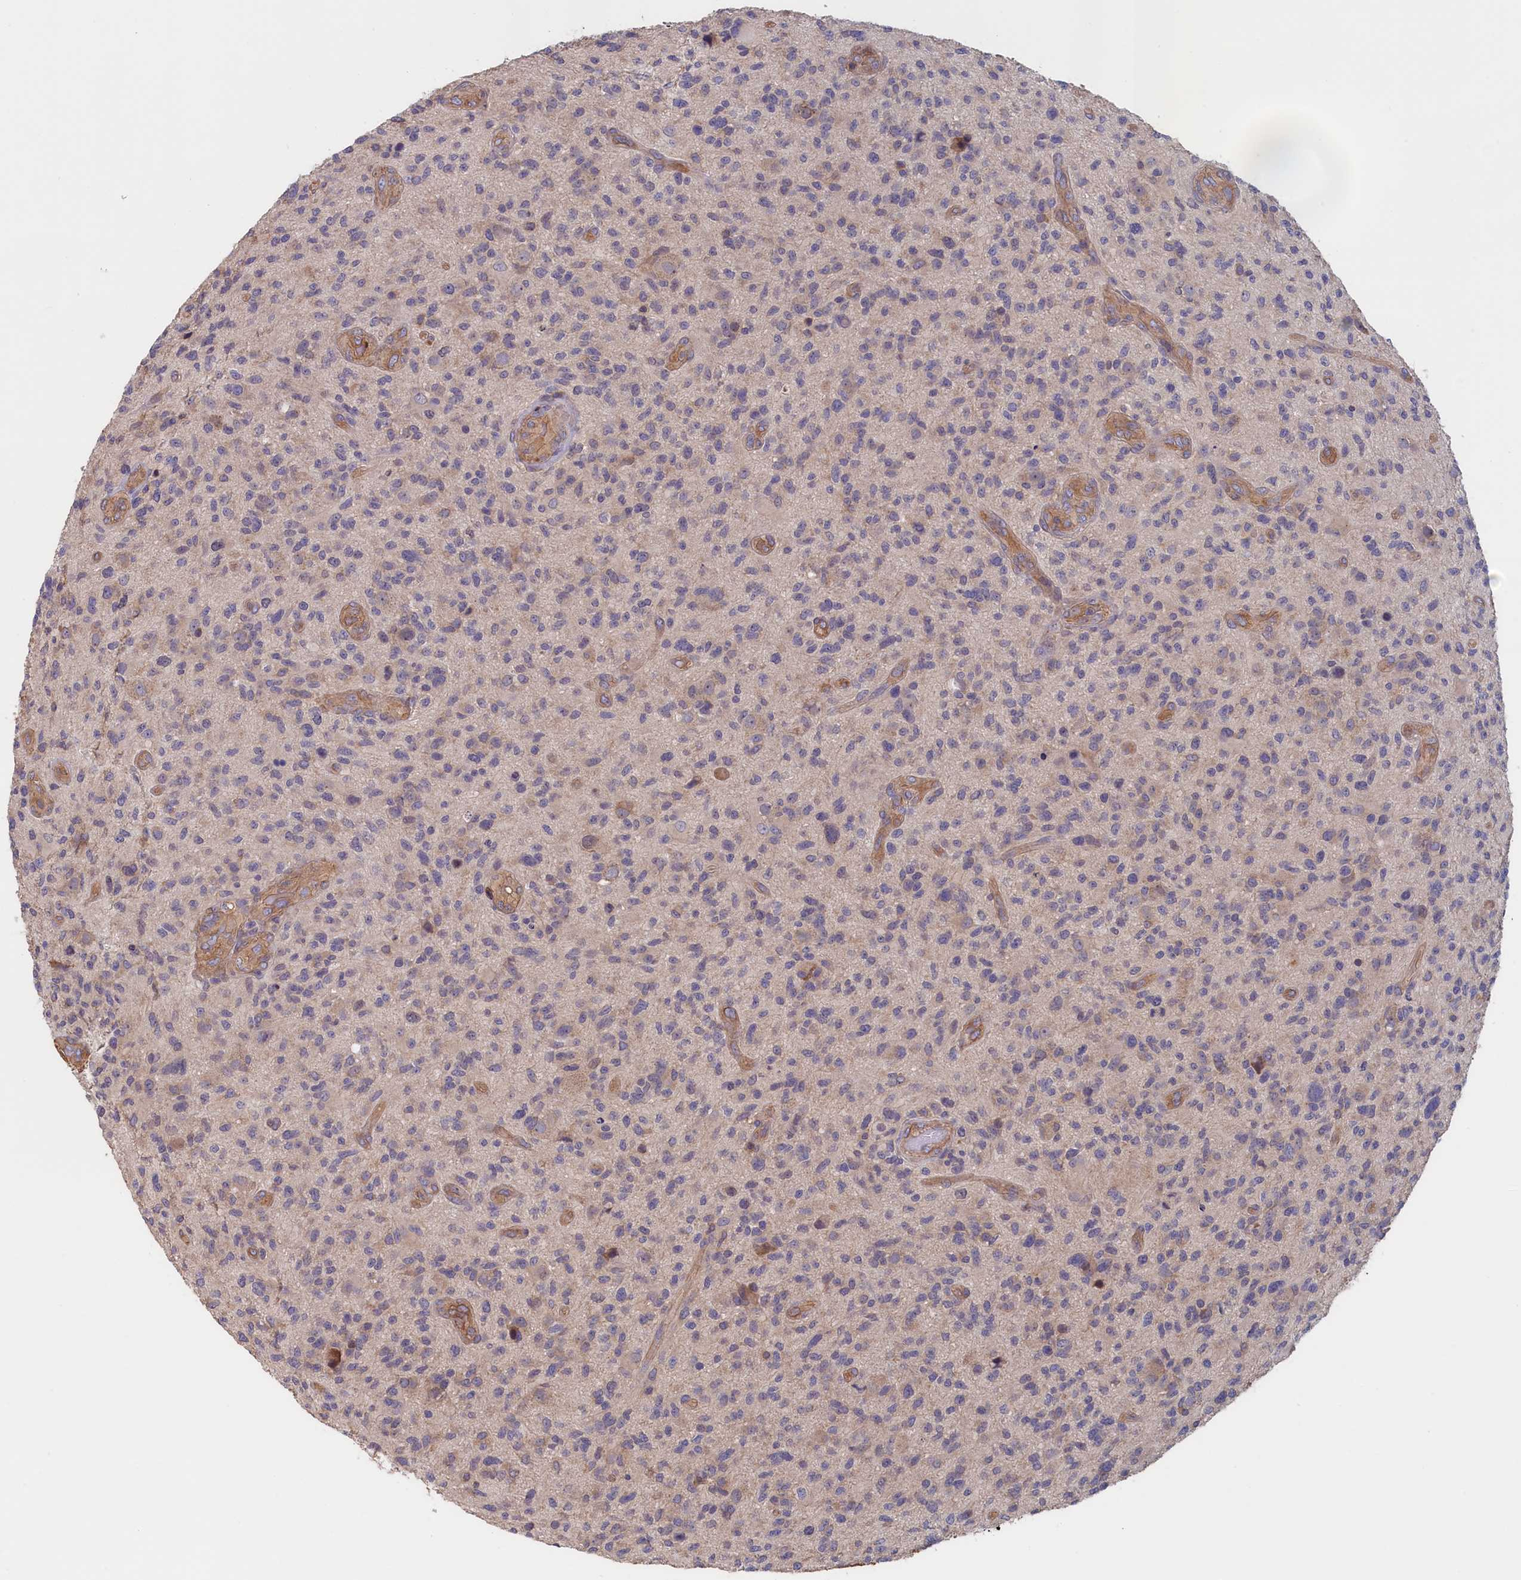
{"staining": {"intensity": "negative", "quantity": "none", "location": "none"}, "tissue": "glioma", "cell_type": "Tumor cells", "image_type": "cancer", "snomed": [{"axis": "morphology", "description": "Glioma, malignant, High grade"}, {"axis": "topography", "description": "Brain"}], "caption": "High power microscopy histopathology image of an IHC micrograph of malignant glioma (high-grade), revealing no significant staining in tumor cells. Nuclei are stained in blue.", "gene": "ANKRD2", "patient": {"sex": "male", "age": 47}}